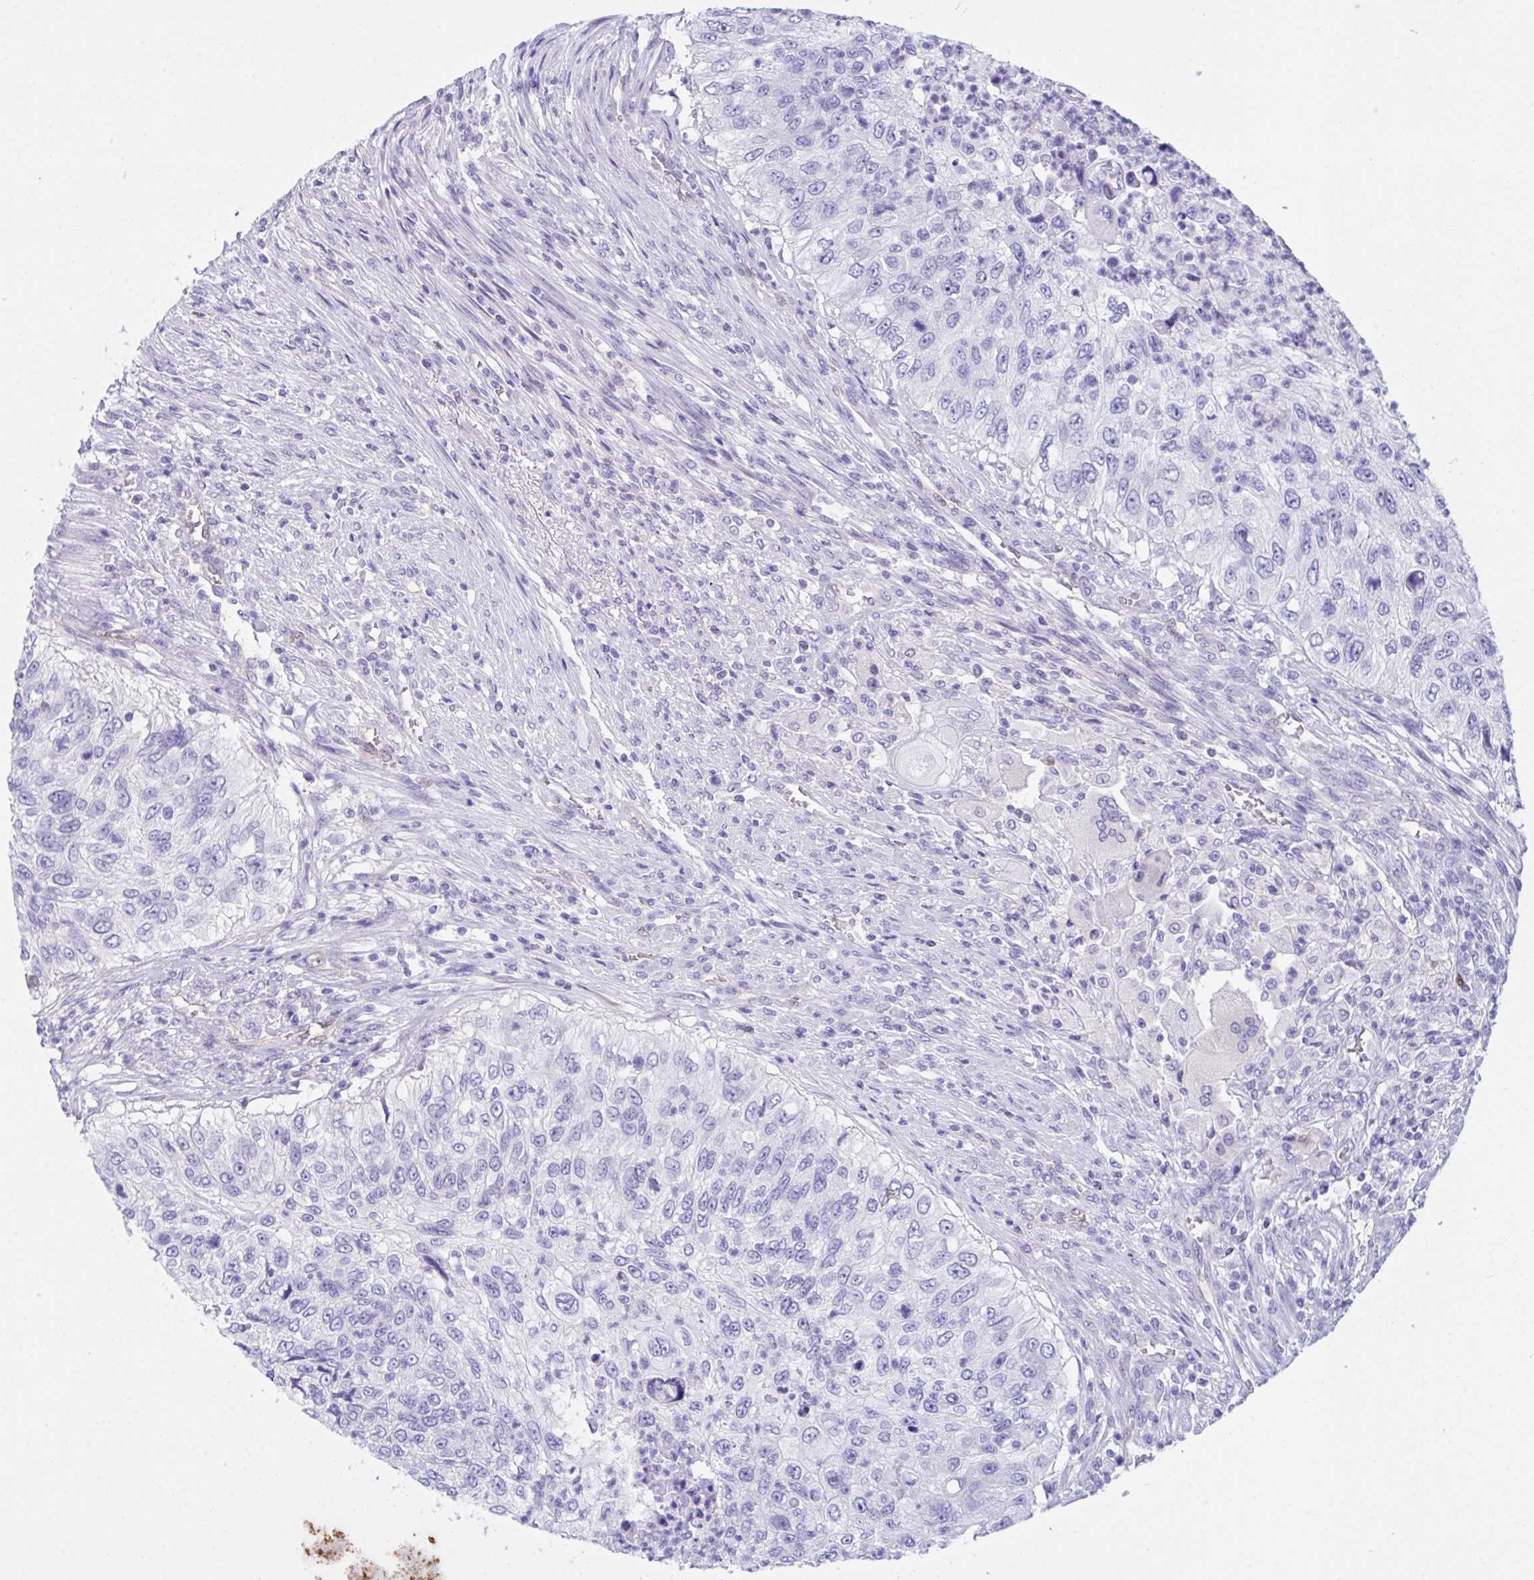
{"staining": {"intensity": "negative", "quantity": "none", "location": "none"}, "tissue": "urothelial cancer", "cell_type": "Tumor cells", "image_type": "cancer", "snomed": [{"axis": "morphology", "description": "Urothelial carcinoma, High grade"}, {"axis": "topography", "description": "Urinary bladder"}], "caption": "This photomicrograph is of urothelial cancer stained with IHC to label a protein in brown with the nuclei are counter-stained blue. There is no staining in tumor cells.", "gene": "PGM2L1", "patient": {"sex": "female", "age": 60}}